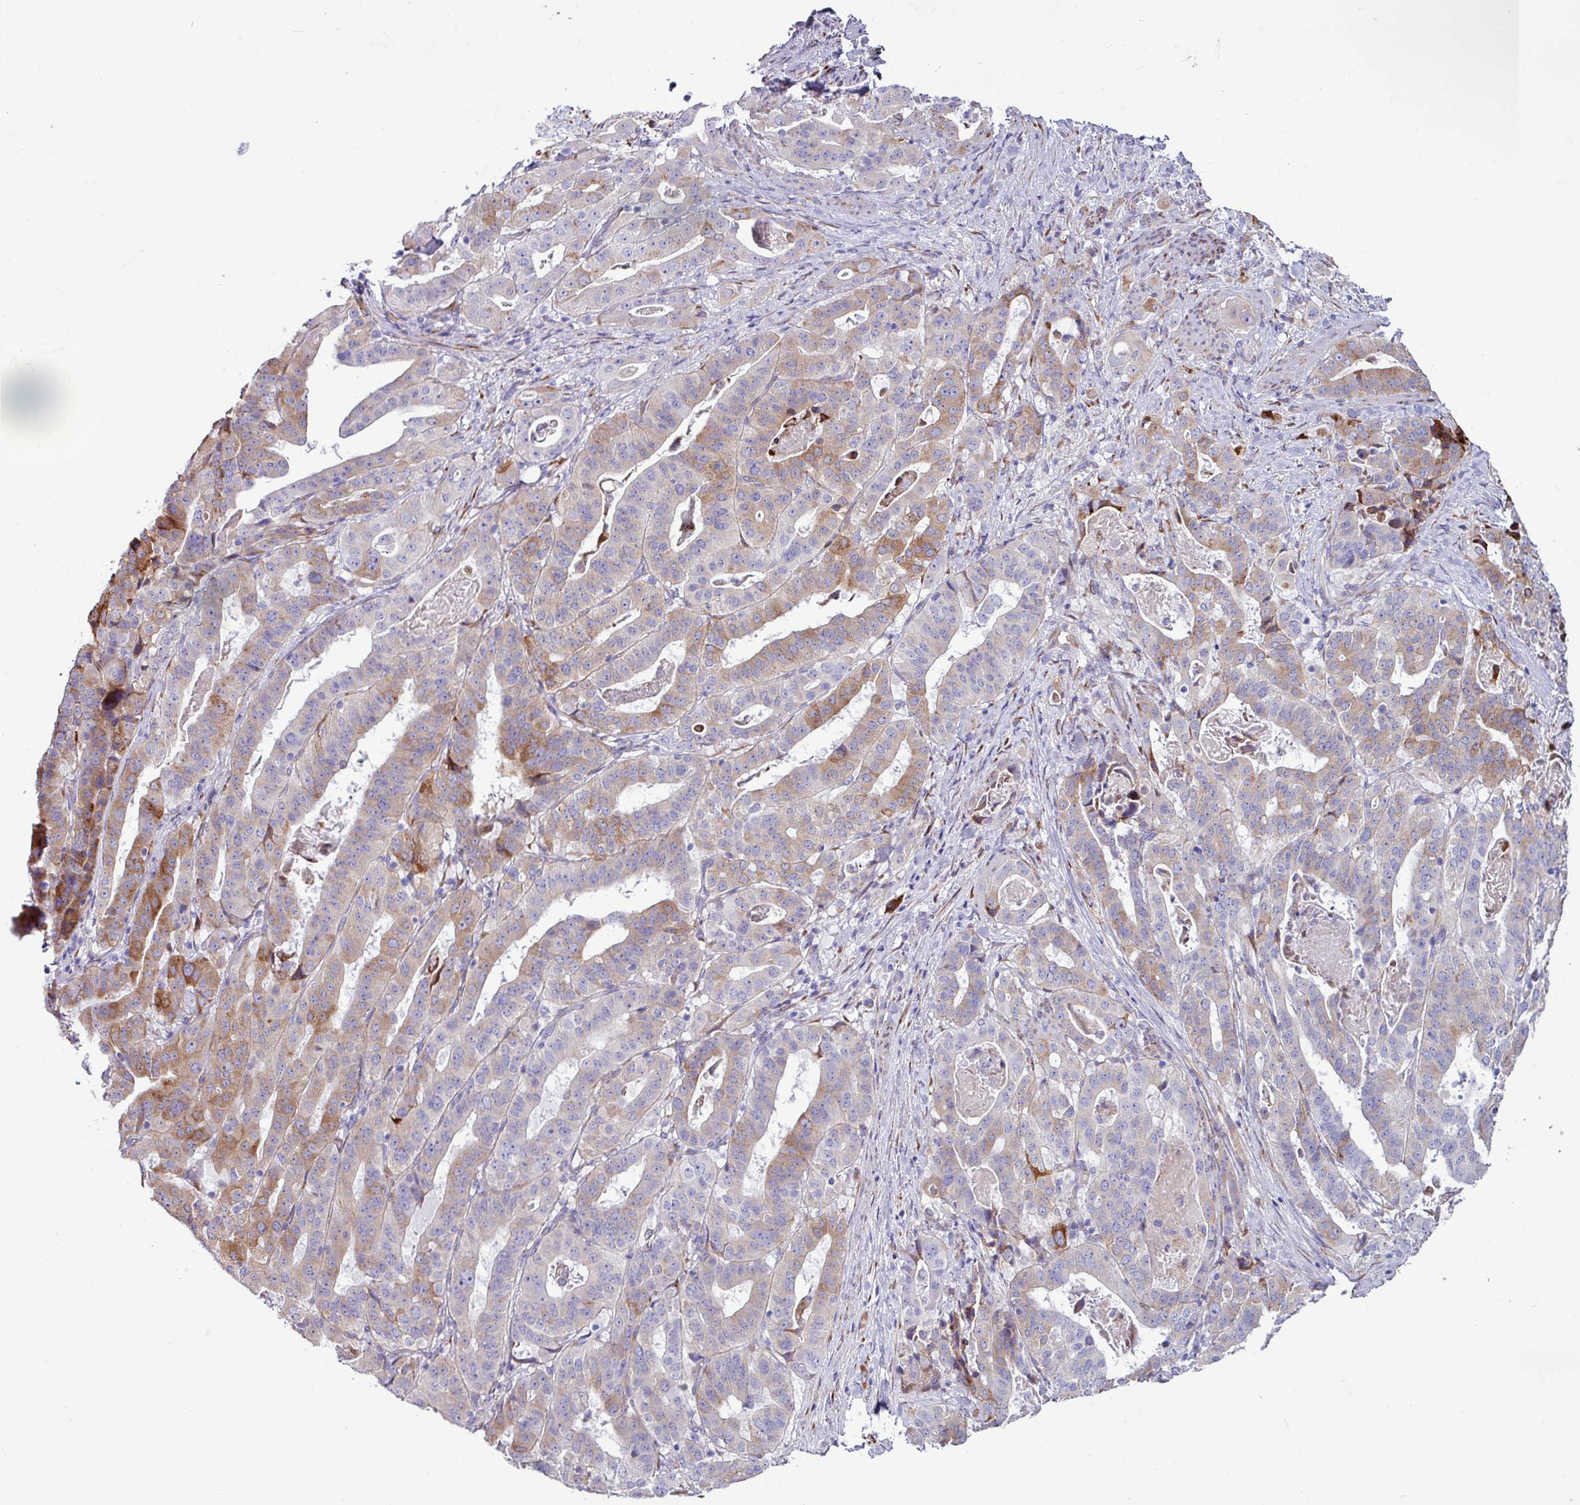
{"staining": {"intensity": "moderate", "quantity": "25%-75%", "location": "cytoplasmic/membranous"}, "tissue": "stomach cancer", "cell_type": "Tumor cells", "image_type": "cancer", "snomed": [{"axis": "morphology", "description": "Adenocarcinoma, NOS"}, {"axis": "topography", "description": "Stomach"}], "caption": "High-magnification brightfield microscopy of stomach adenocarcinoma stained with DAB (3,3'-diaminobenzidine) (brown) and counterstained with hematoxylin (blue). tumor cells exhibit moderate cytoplasmic/membranous positivity is seen in approximately25%-75% of cells.", "gene": "PPP1R35", "patient": {"sex": "male", "age": 48}}